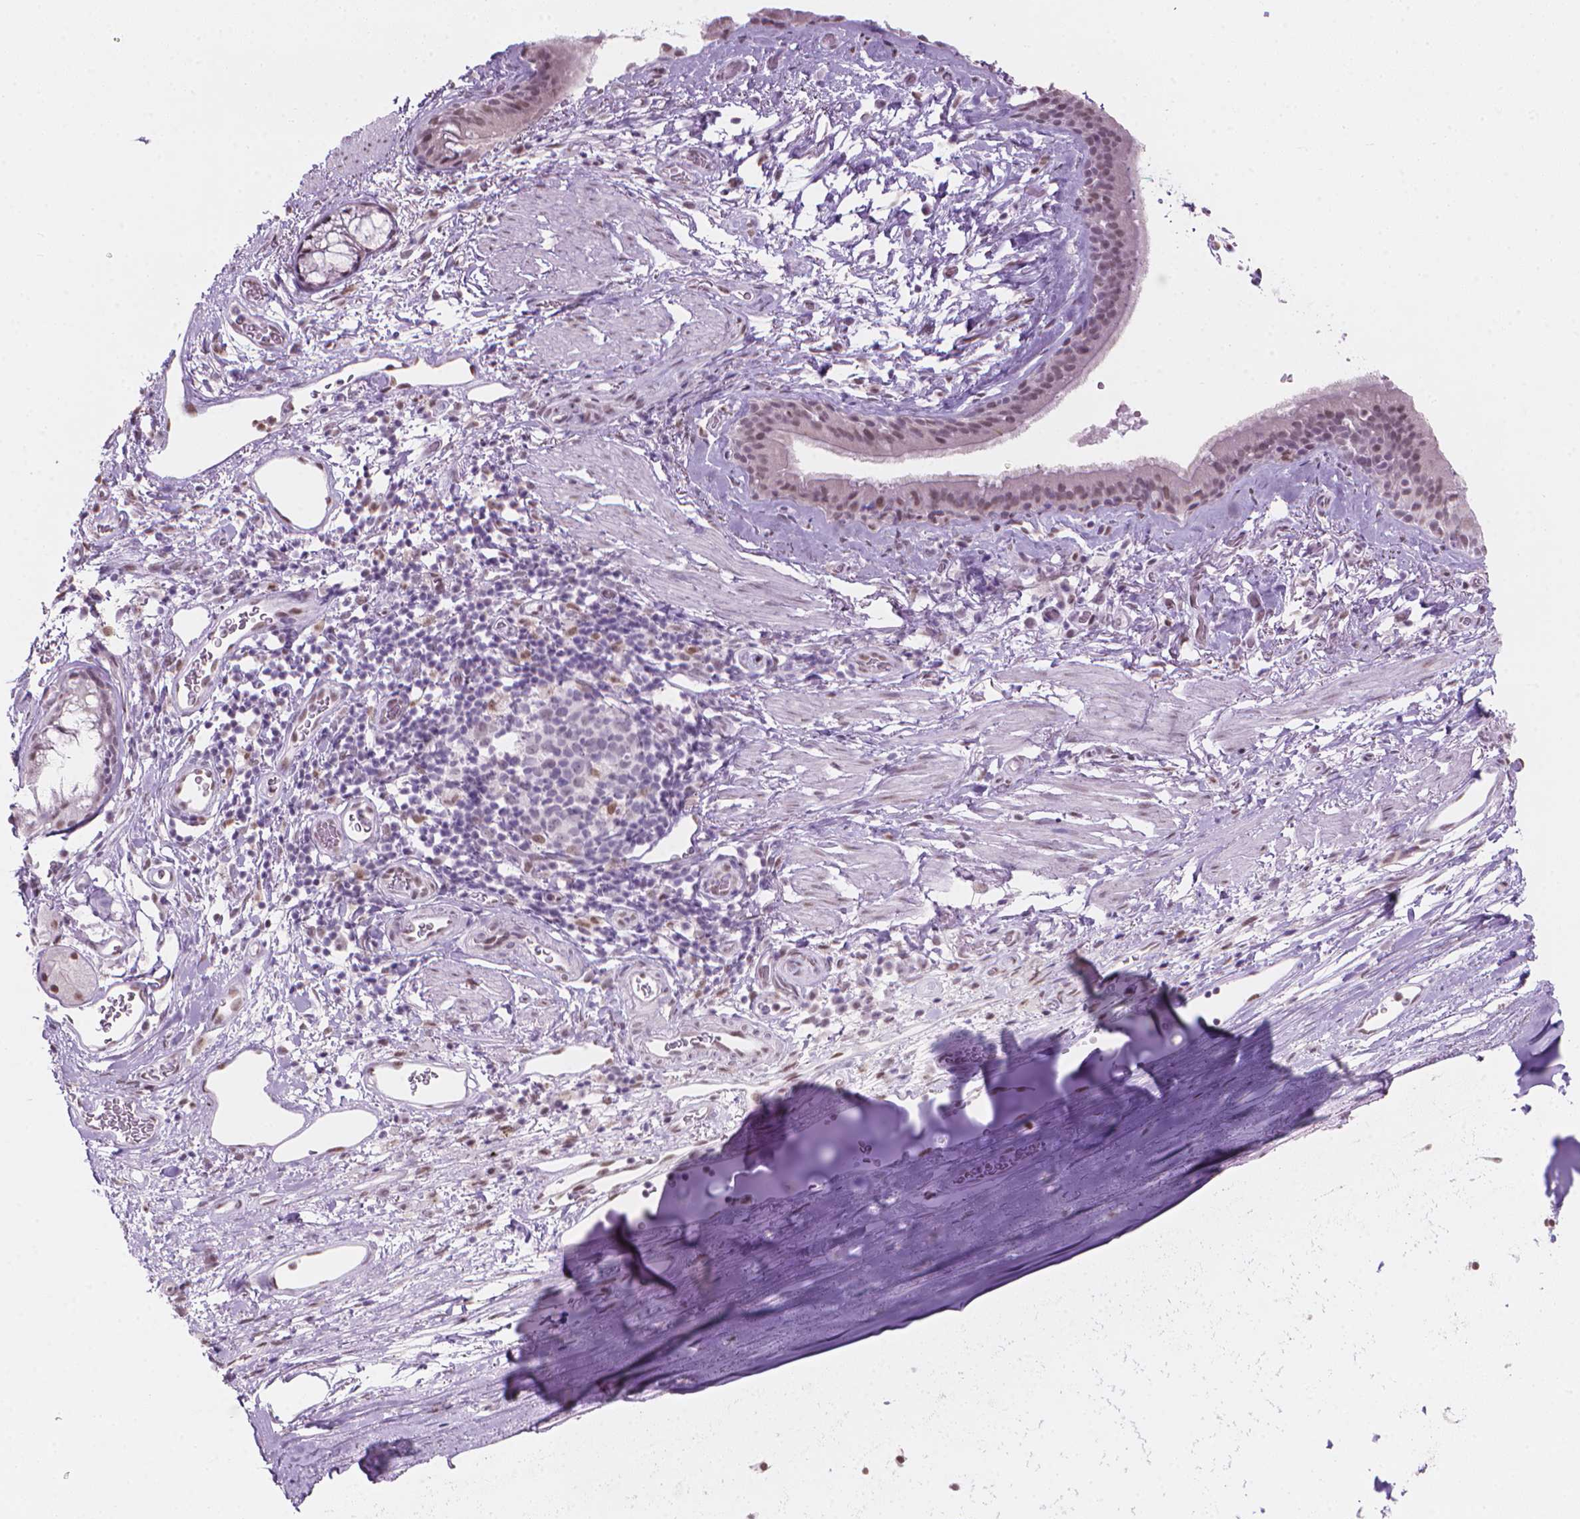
{"staining": {"intensity": "weak", "quantity": "<25%", "location": "nuclear"}, "tissue": "bronchus", "cell_type": "Respiratory epithelial cells", "image_type": "normal", "snomed": [{"axis": "morphology", "description": "Normal tissue, NOS"}, {"axis": "topography", "description": "Cartilage tissue"}, {"axis": "topography", "description": "Bronchus"}], "caption": "Respiratory epithelial cells show no significant protein expression in unremarkable bronchus.", "gene": "PIAS2", "patient": {"sex": "male", "age": 58}}